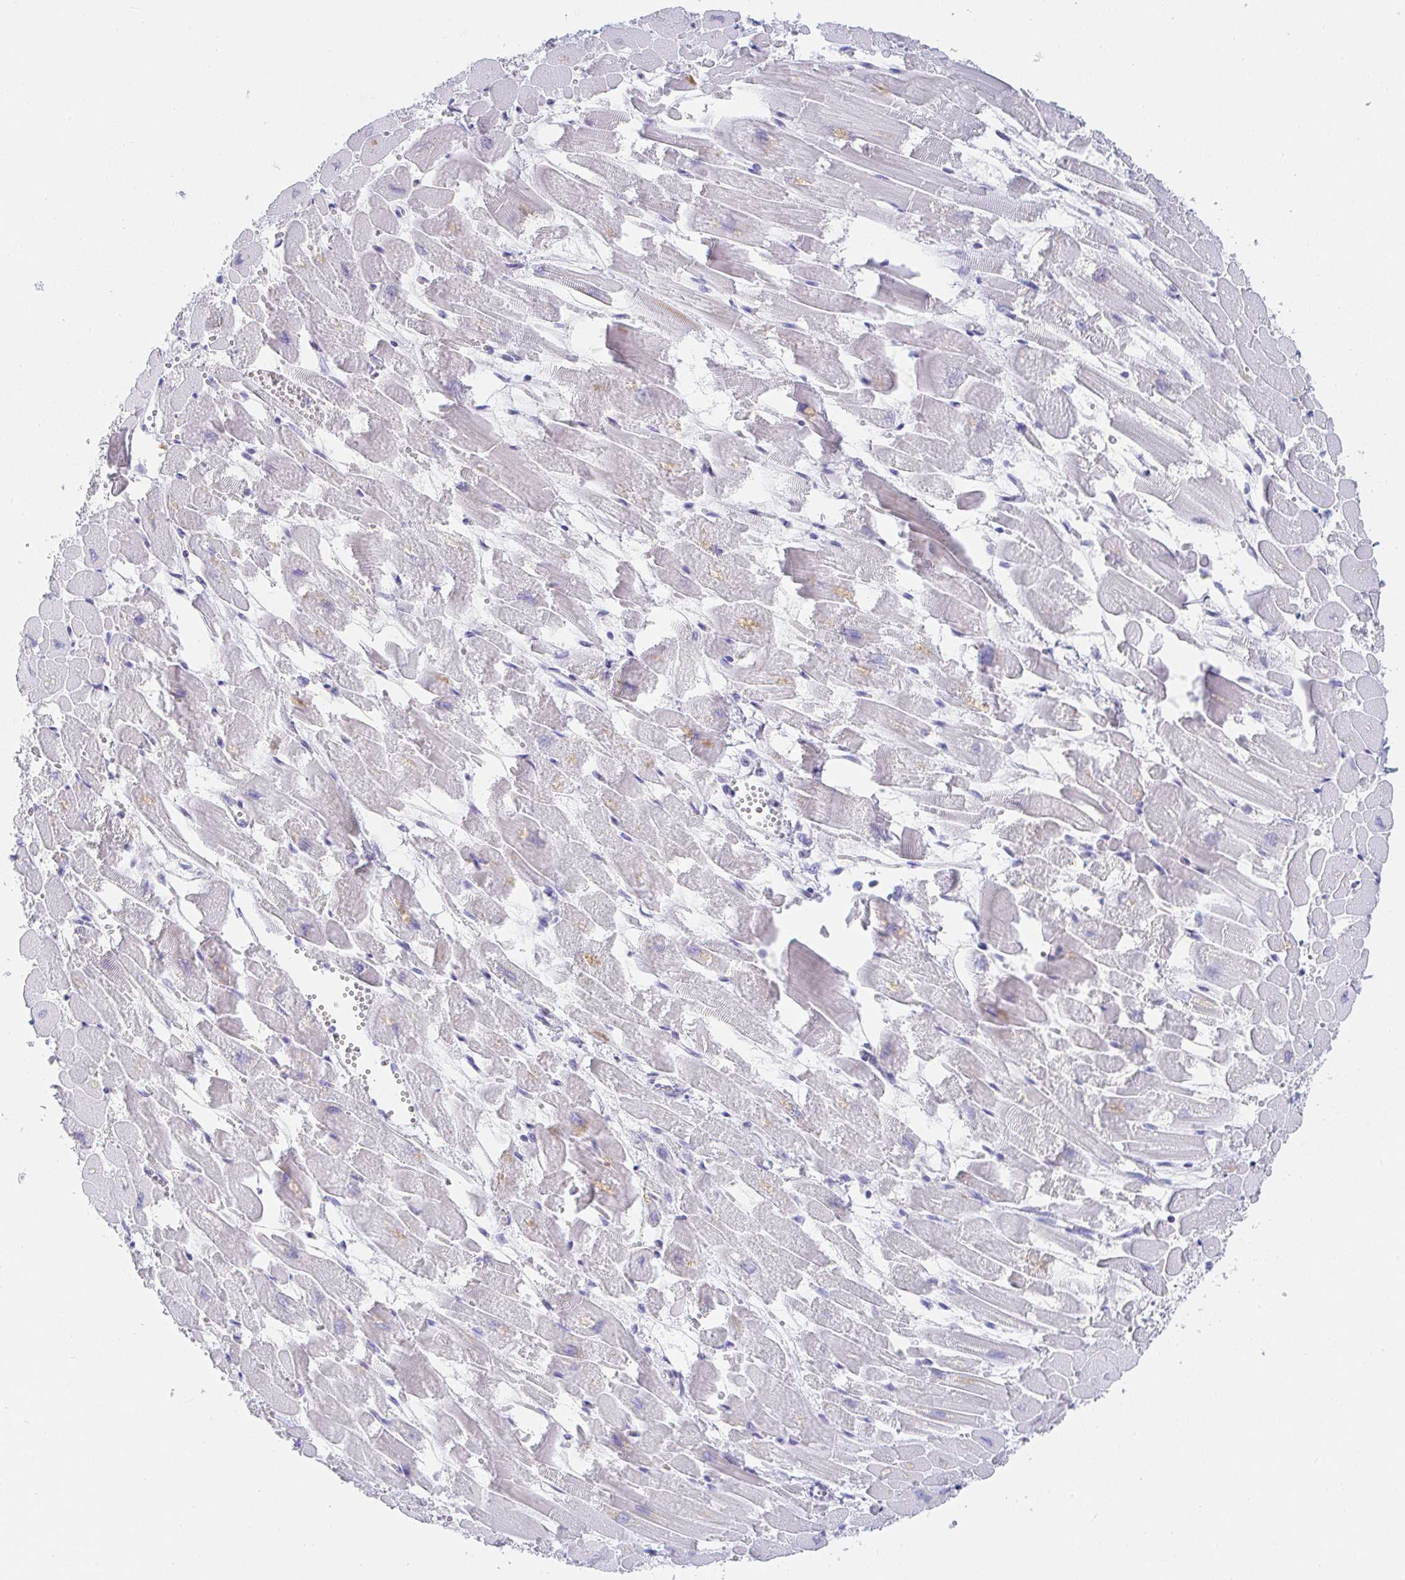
{"staining": {"intensity": "negative", "quantity": "none", "location": "none"}, "tissue": "heart muscle", "cell_type": "Cardiomyocytes", "image_type": "normal", "snomed": [{"axis": "morphology", "description": "Normal tissue, NOS"}, {"axis": "topography", "description": "Heart"}], "caption": "IHC micrograph of benign human heart muscle stained for a protein (brown), which demonstrates no positivity in cardiomyocytes.", "gene": "PDE6B", "patient": {"sex": "female", "age": 52}}